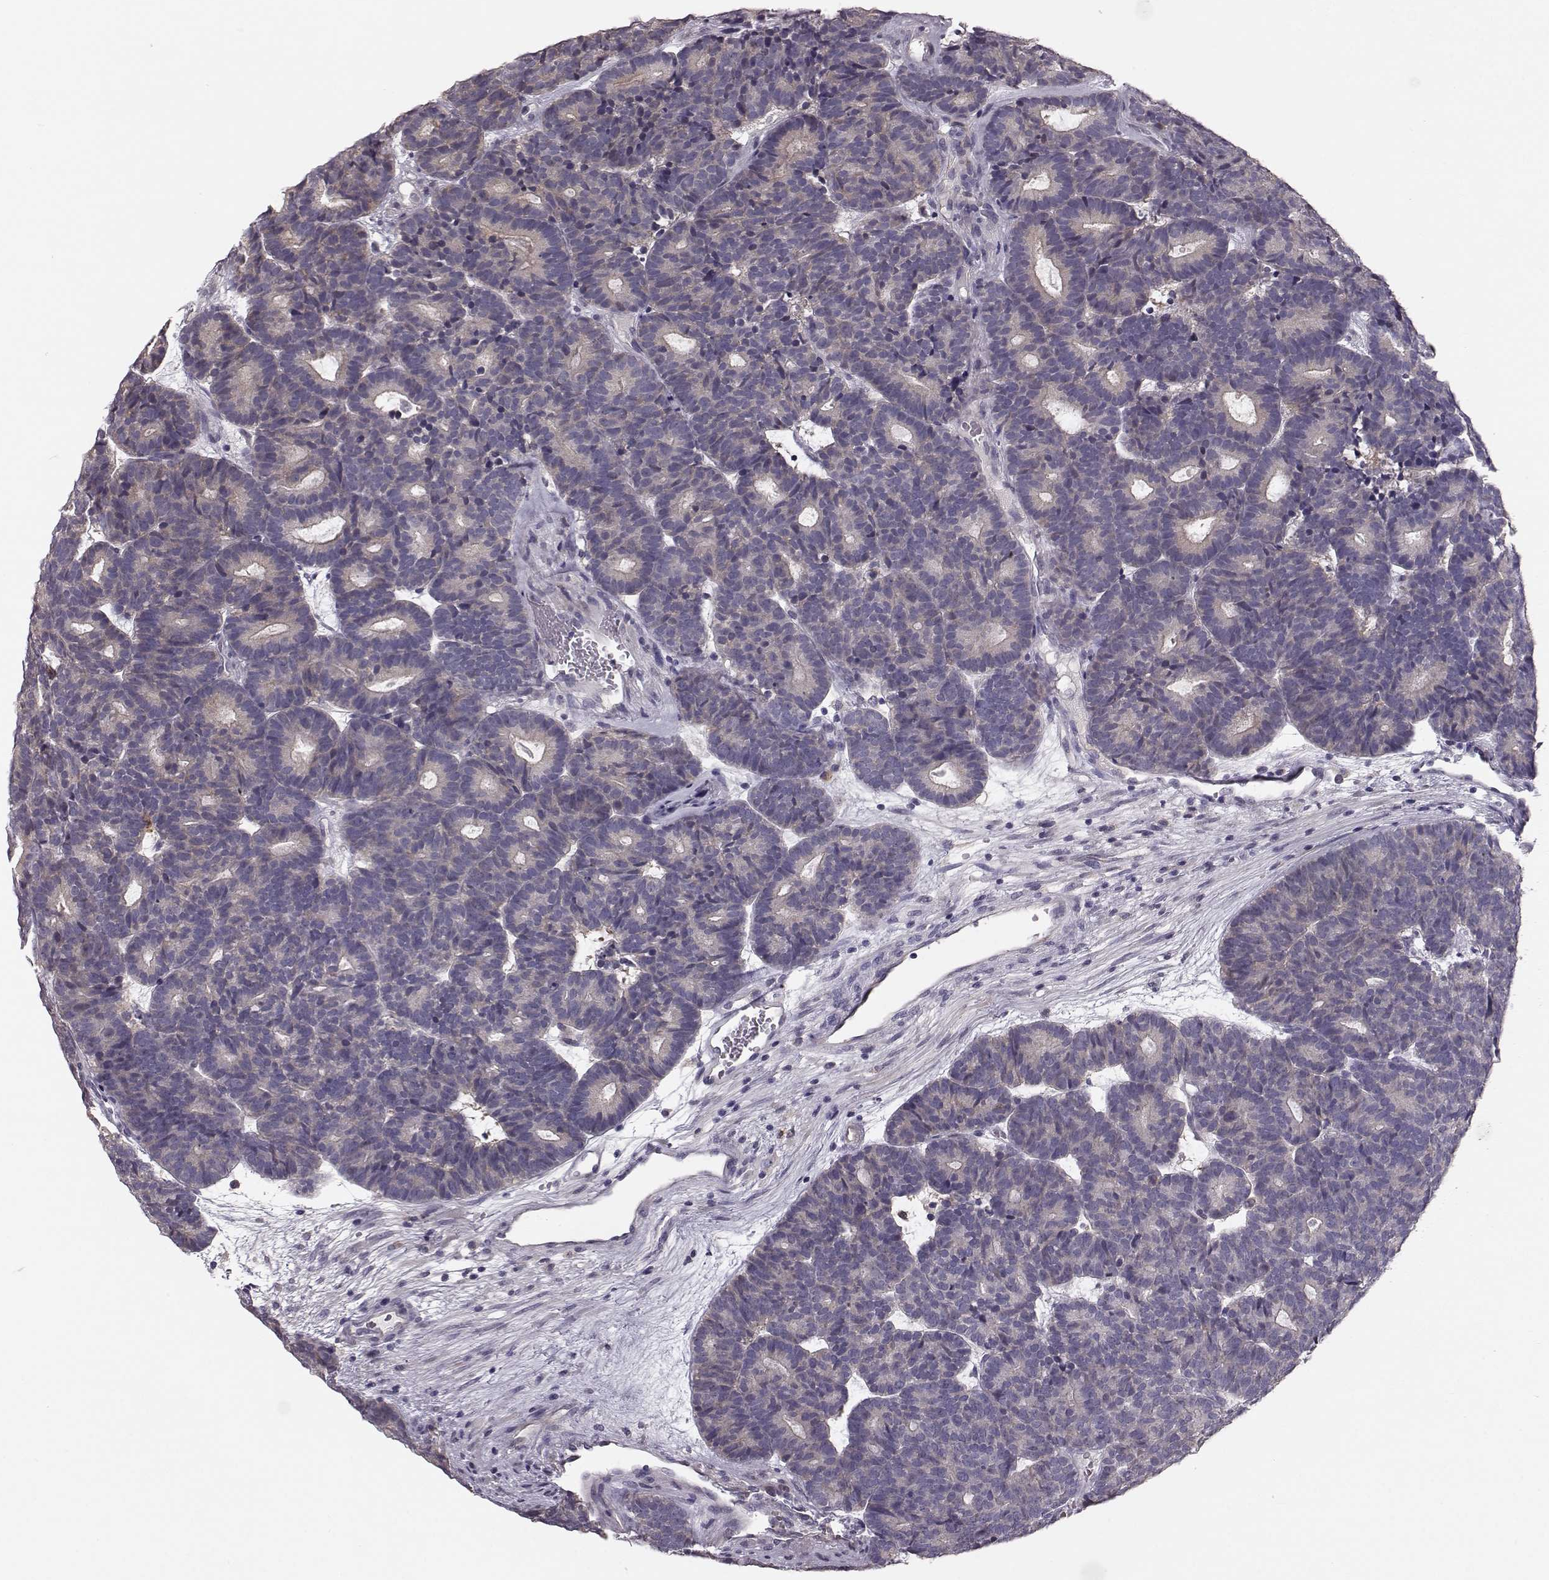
{"staining": {"intensity": "negative", "quantity": "none", "location": "none"}, "tissue": "head and neck cancer", "cell_type": "Tumor cells", "image_type": "cancer", "snomed": [{"axis": "morphology", "description": "Adenocarcinoma, NOS"}, {"axis": "topography", "description": "Head-Neck"}], "caption": "Immunohistochemical staining of head and neck cancer displays no significant expression in tumor cells. Nuclei are stained in blue.", "gene": "GPR50", "patient": {"sex": "female", "age": 81}}